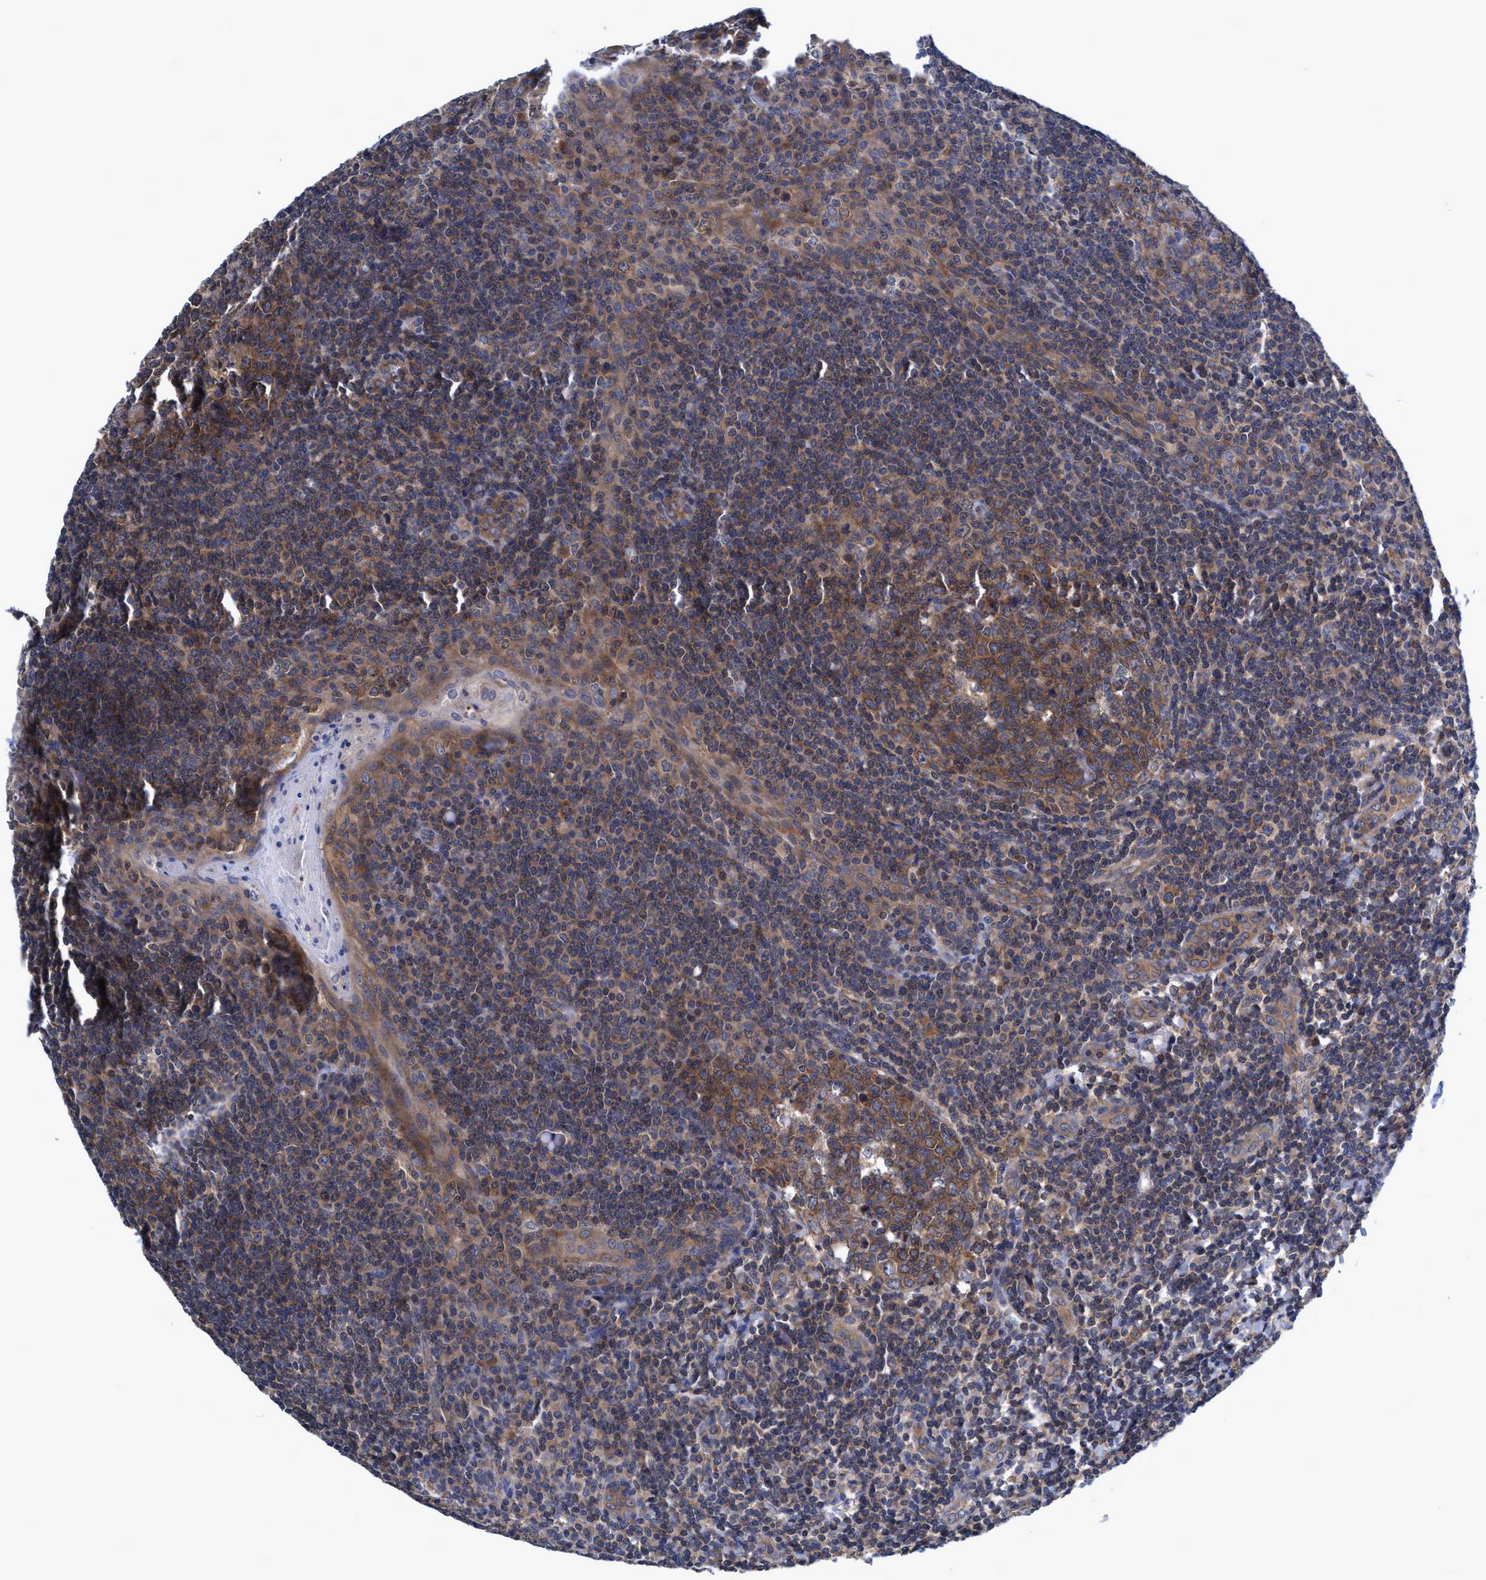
{"staining": {"intensity": "moderate", "quantity": ">75%", "location": "cytoplasmic/membranous"}, "tissue": "tonsil", "cell_type": "Germinal center cells", "image_type": "normal", "snomed": [{"axis": "morphology", "description": "Normal tissue, NOS"}, {"axis": "topography", "description": "Tonsil"}], "caption": "Normal tonsil was stained to show a protein in brown. There is medium levels of moderate cytoplasmic/membranous positivity in about >75% of germinal center cells. (Brightfield microscopy of DAB IHC at high magnification).", "gene": "CALCOCO2", "patient": {"sex": "male", "age": 31}}